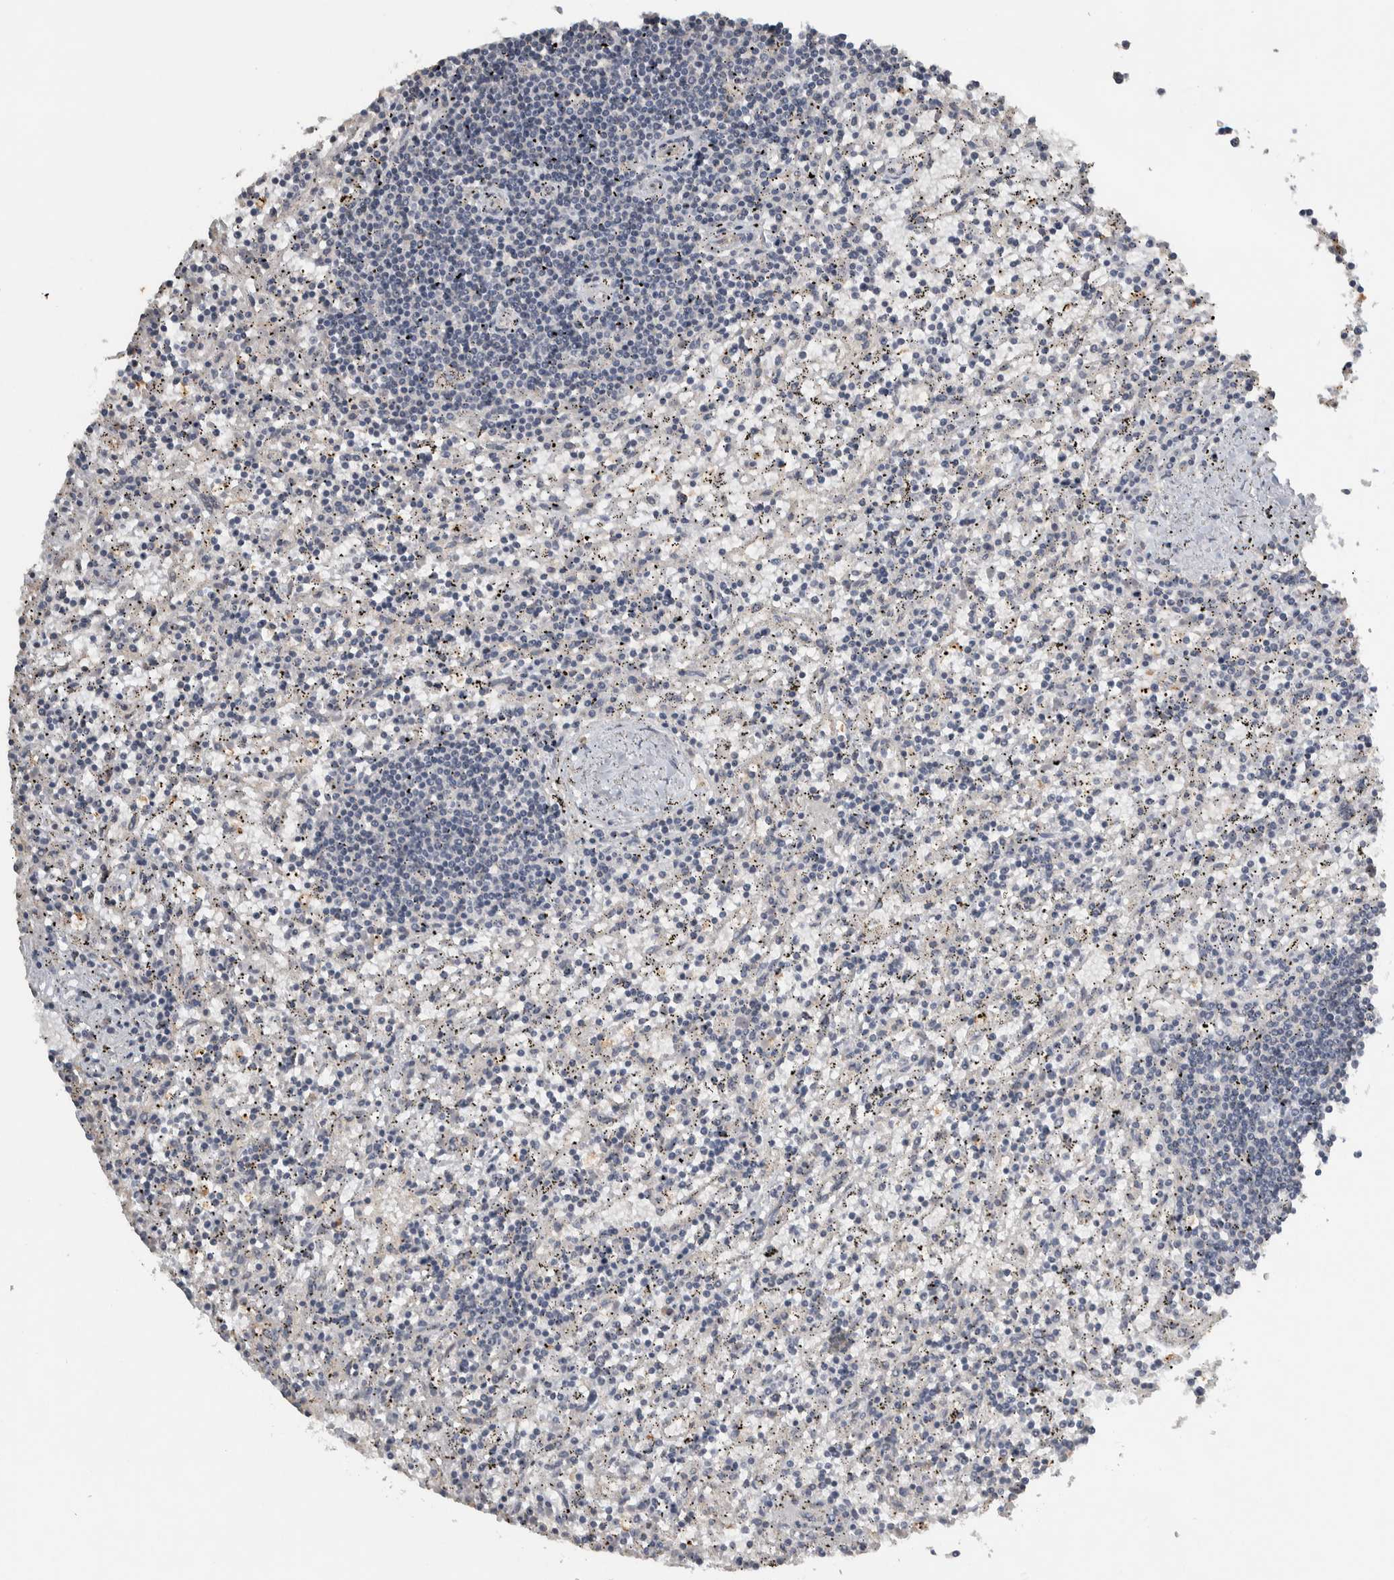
{"staining": {"intensity": "negative", "quantity": "none", "location": "none"}, "tissue": "lymphoma", "cell_type": "Tumor cells", "image_type": "cancer", "snomed": [{"axis": "morphology", "description": "Malignant lymphoma, non-Hodgkin's type, Low grade"}, {"axis": "topography", "description": "Spleen"}], "caption": "A high-resolution image shows immunohistochemistry staining of malignant lymphoma, non-Hodgkin's type (low-grade), which shows no significant positivity in tumor cells.", "gene": "EIF3H", "patient": {"sex": "male", "age": 76}}